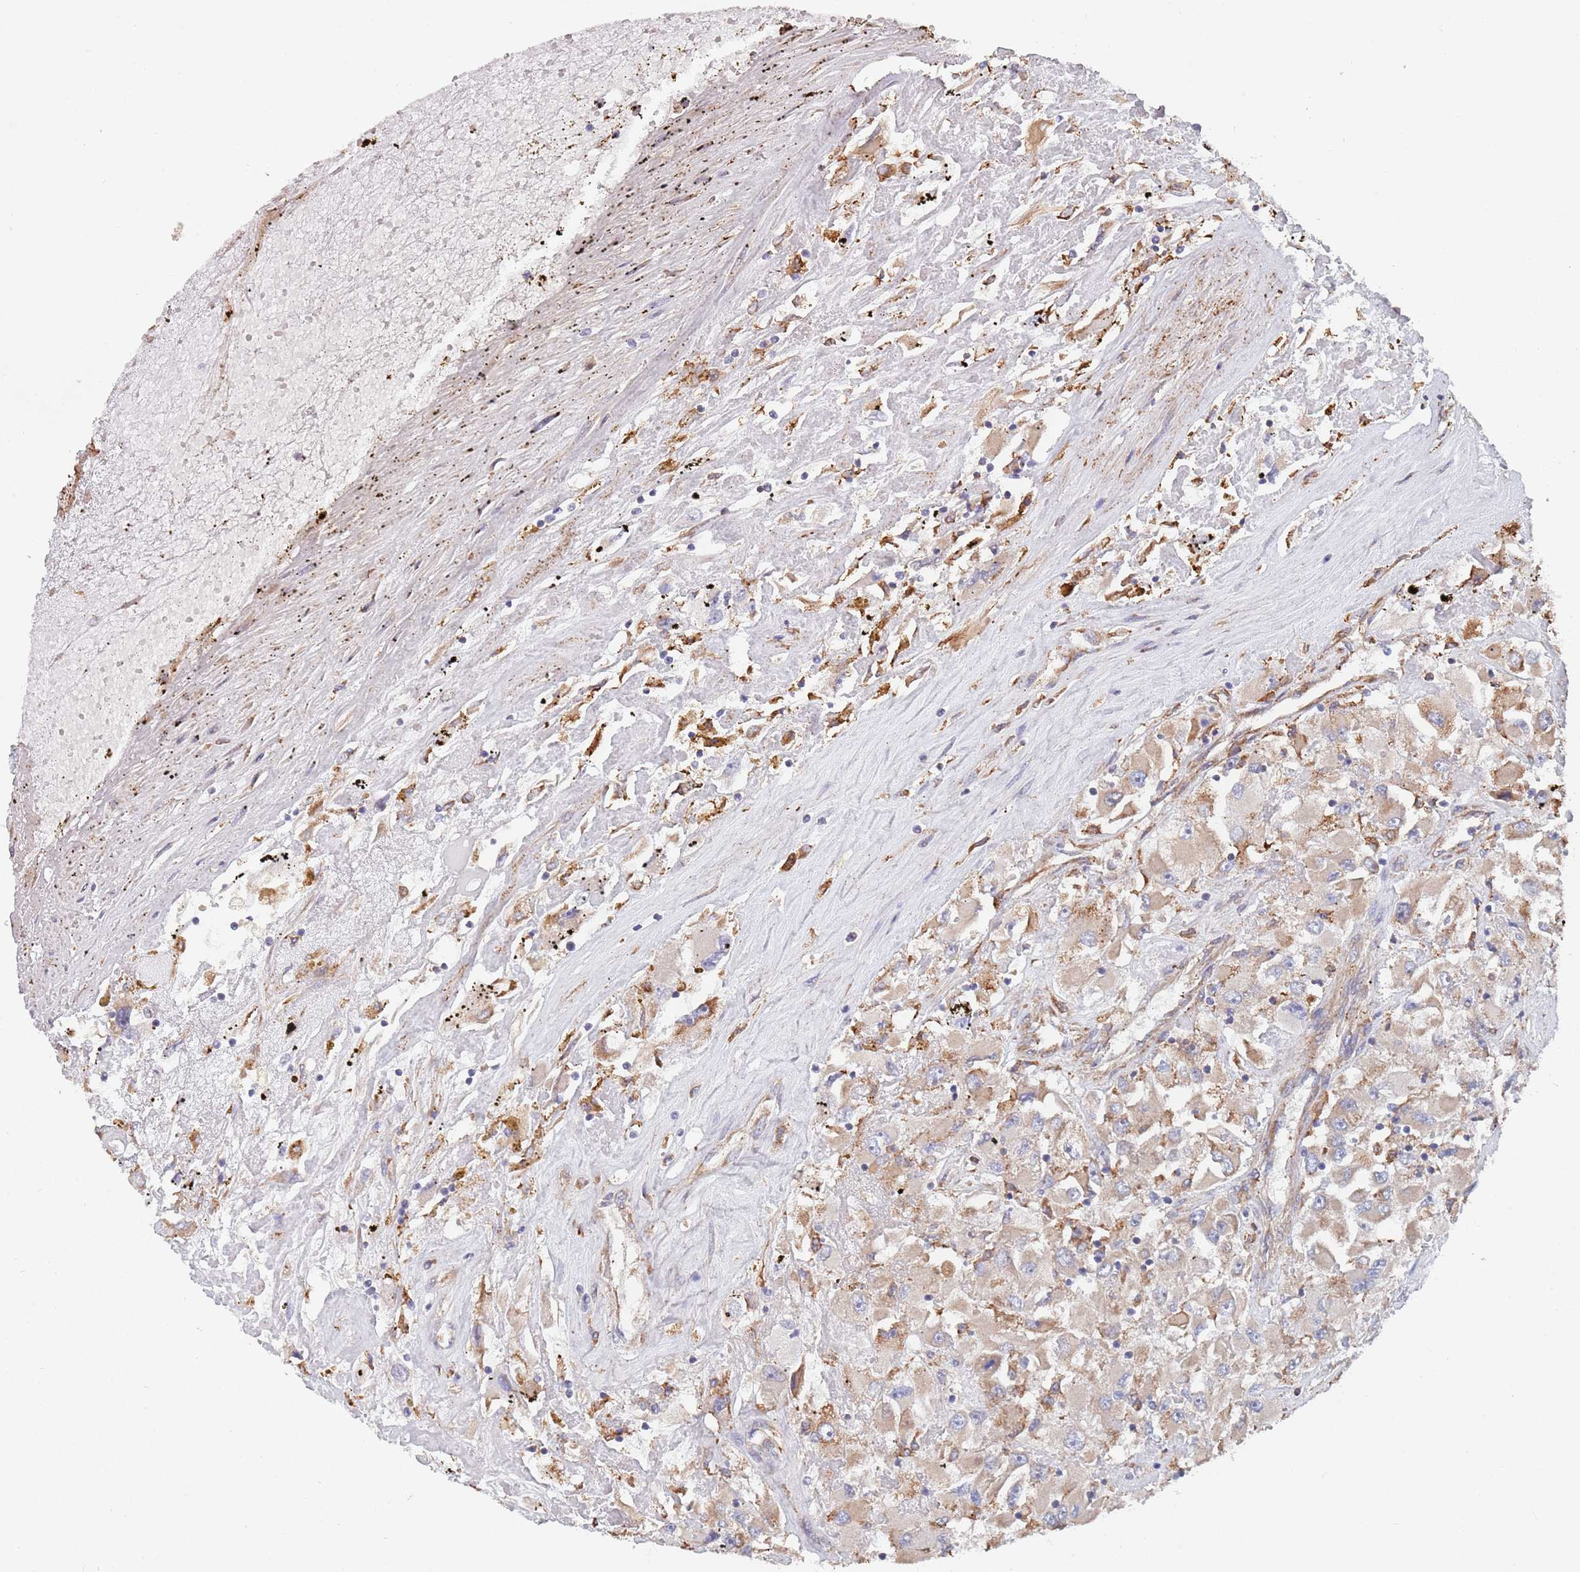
{"staining": {"intensity": "weak", "quantity": "25%-75%", "location": "cytoplasmic/membranous"}, "tissue": "renal cancer", "cell_type": "Tumor cells", "image_type": "cancer", "snomed": [{"axis": "morphology", "description": "Adenocarcinoma, NOS"}, {"axis": "topography", "description": "Kidney"}], "caption": "Renal adenocarcinoma tissue exhibits weak cytoplasmic/membranous staining in about 25%-75% of tumor cells (DAB (3,3'-diaminobenzidine) = brown stain, brightfield microscopy at high magnification).", "gene": "DCUN1D3", "patient": {"sex": "female", "age": 52}}